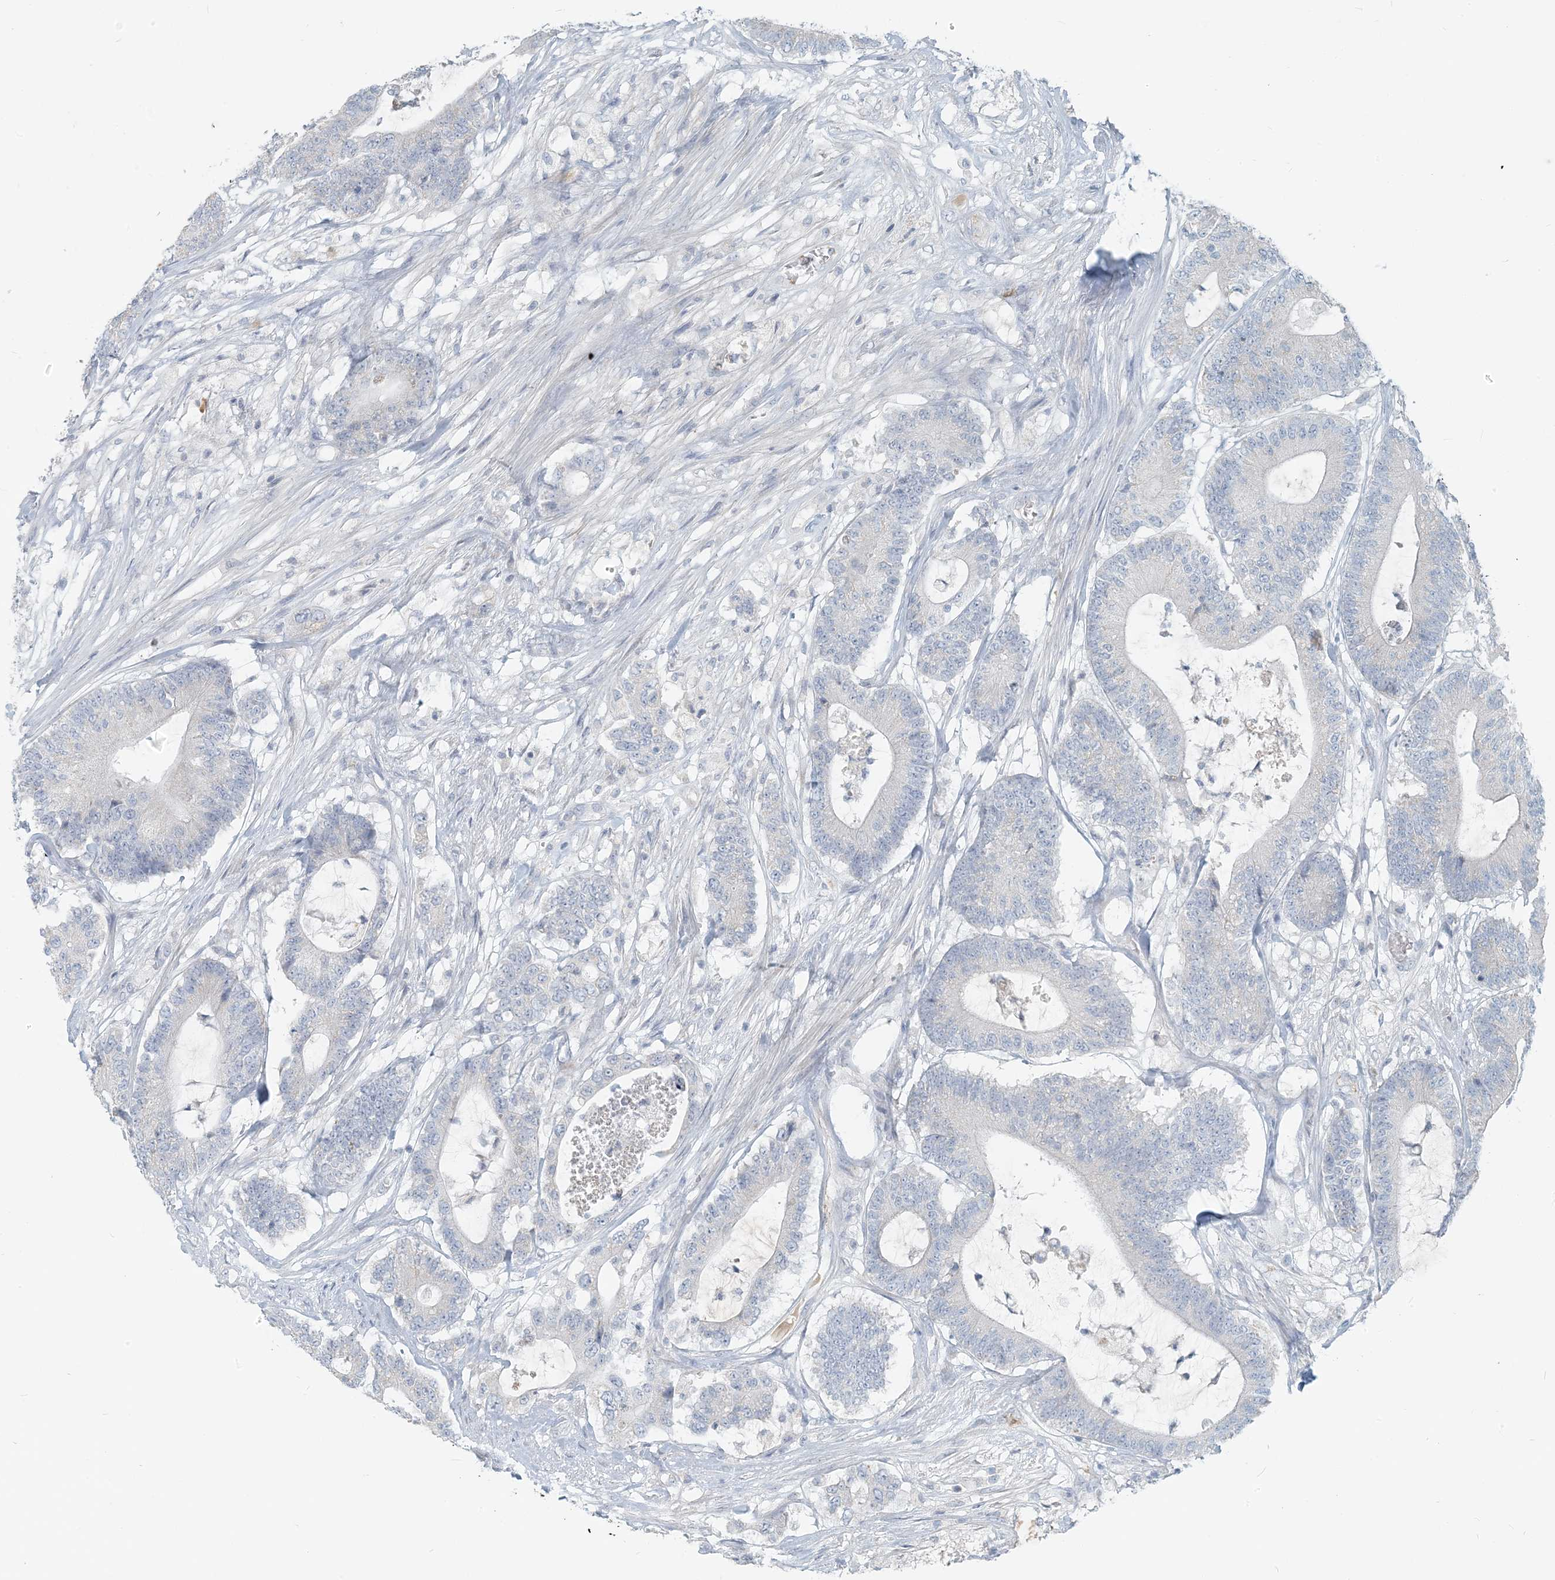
{"staining": {"intensity": "negative", "quantity": "none", "location": "none"}, "tissue": "colorectal cancer", "cell_type": "Tumor cells", "image_type": "cancer", "snomed": [{"axis": "morphology", "description": "Adenocarcinoma, NOS"}, {"axis": "topography", "description": "Colon"}], "caption": "The image exhibits no significant positivity in tumor cells of colorectal cancer (adenocarcinoma).", "gene": "SCML1", "patient": {"sex": "female", "age": 84}}